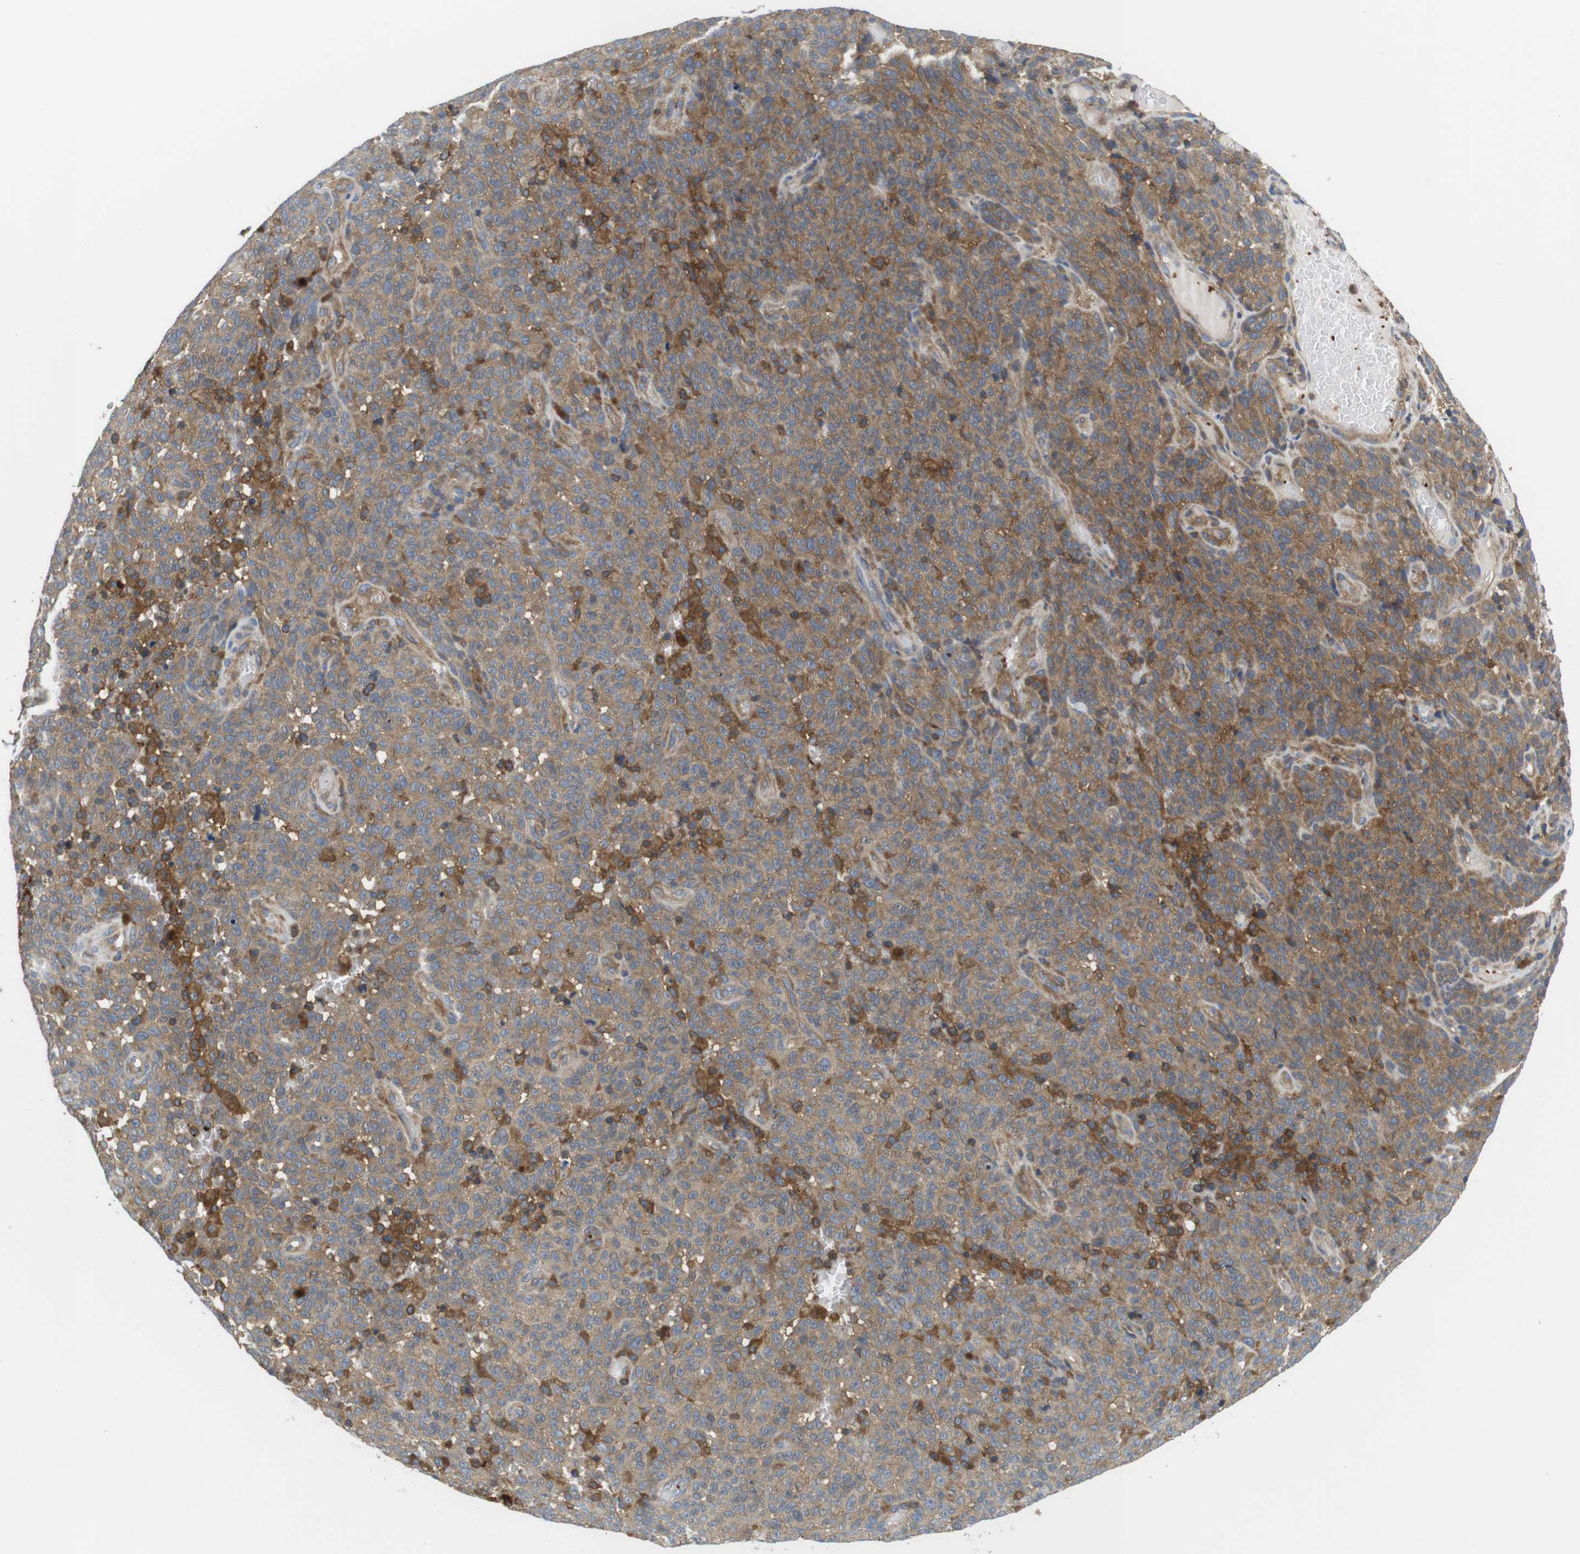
{"staining": {"intensity": "moderate", "quantity": ">75%", "location": "cytoplasmic/membranous"}, "tissue": "melanoma", "cell_type": "Tumor cells", "image_type": "cancer", "snomed": [{"axis": "morphology", "description": "Malignant melanoma, NOS"}, {"axis": "topography", "description": "Skin"}], "caption": "Brown immunohistochemical staining in human melanoma demonstrates moderate cytoplasmic/membranous expression in approximately >75% of tumor cells.", "gene": "HERPUD2", "patient": {"sex": "female", "age": 82}}